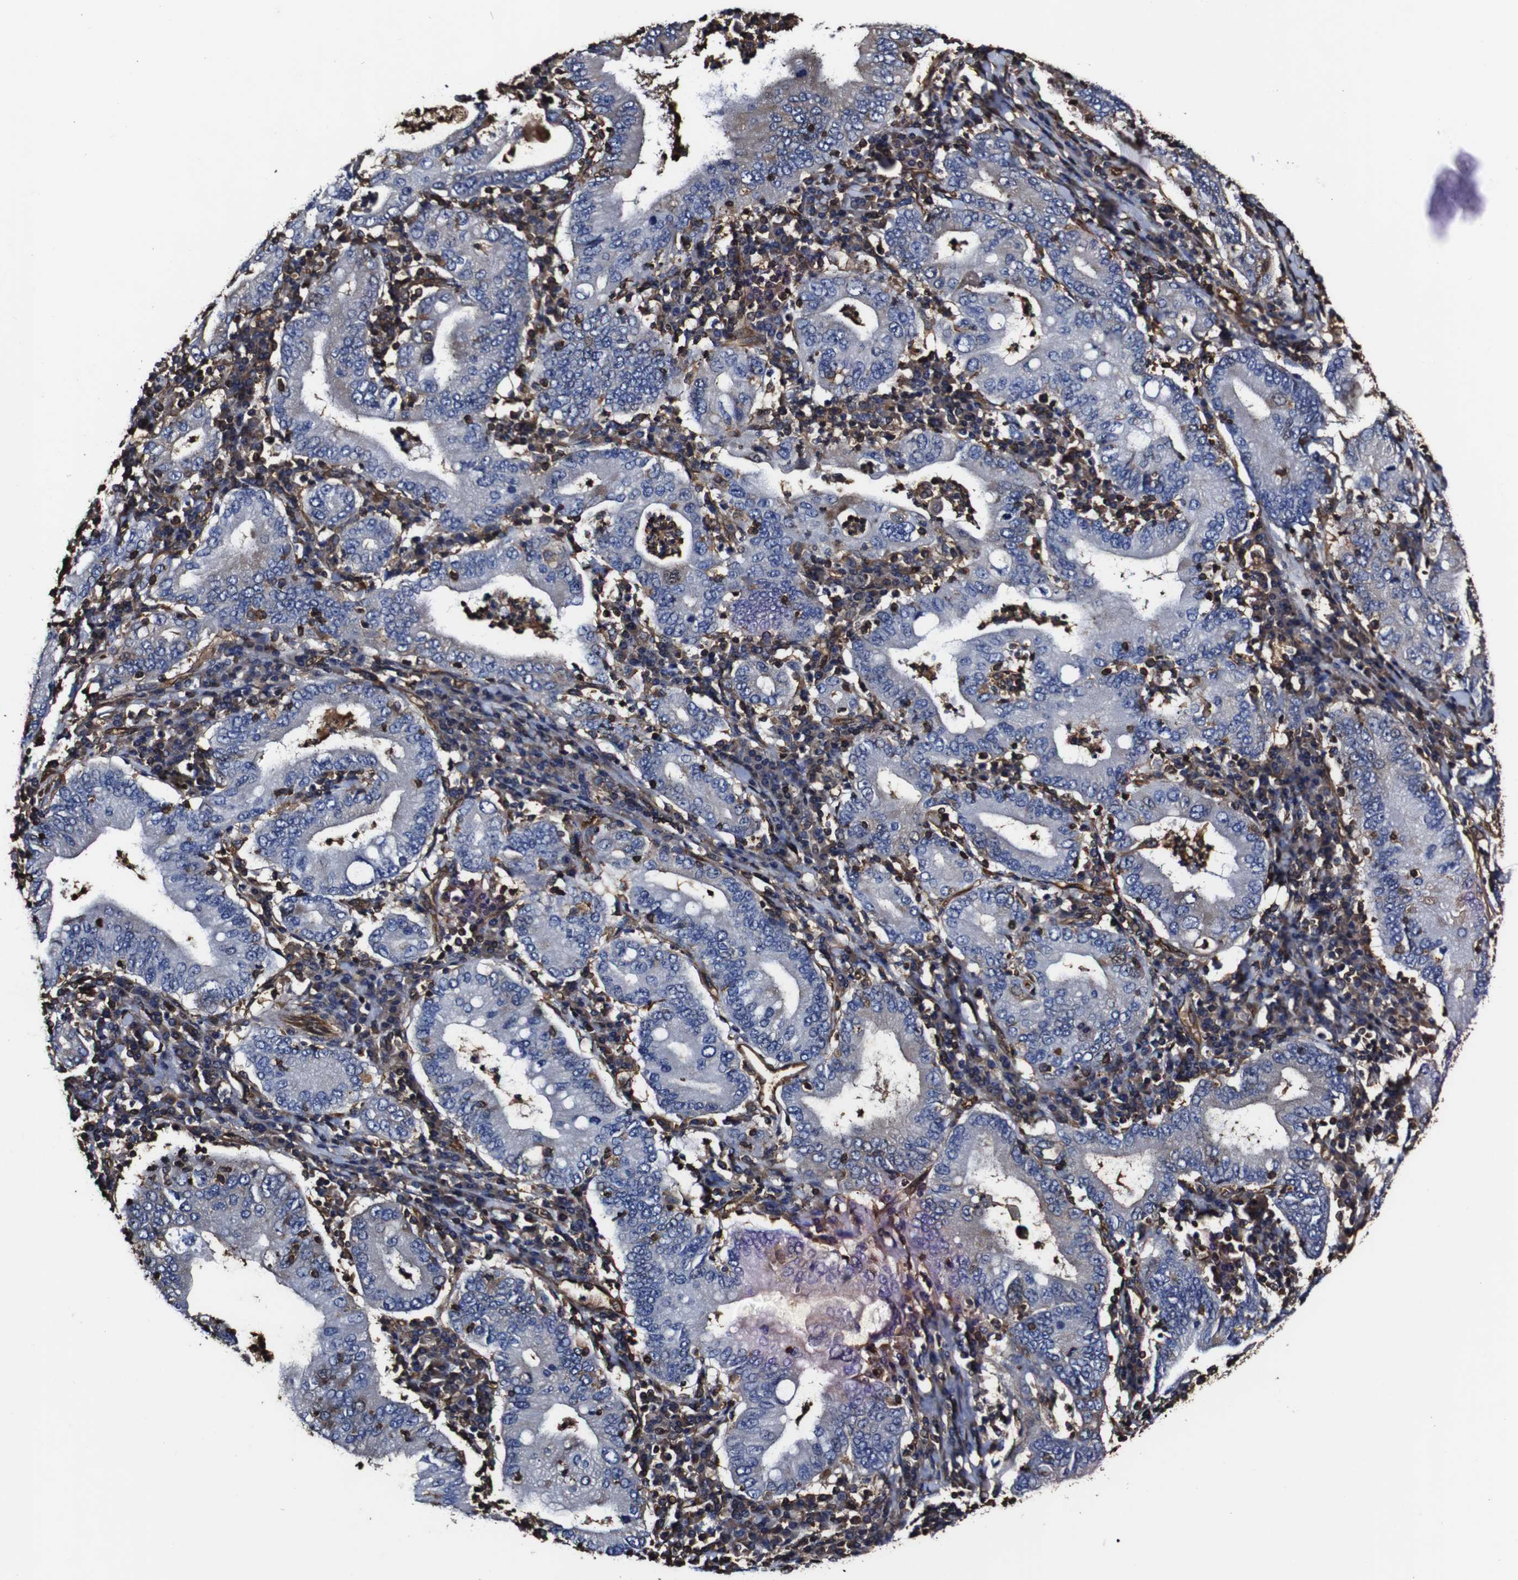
{"staining": {"intensity": "negative", "quantity": "none", "location": "none"}, "tissue": "stomach cancer", "cell_type": "Tumor cells", "image_type": "cancer", "snomed": [{"axis": "morphology", "description": "Normal tissue, NOS"}, {"axis": "morphology", "description": "Adenocarcinoma, NOS"}, {"axis": "topography", "description": "Esophagus"}, {"axis": "topography", "description": "Stomach, upper"}, {"axis": "topography", "description": "Peripheral nerve tissue"}], "caption": "Immunohistochemistry of human stomach cancer demonstrates no staining in tumor cells.", "gene": "MSN", "patient": {"sex": "male", "age": 62}}